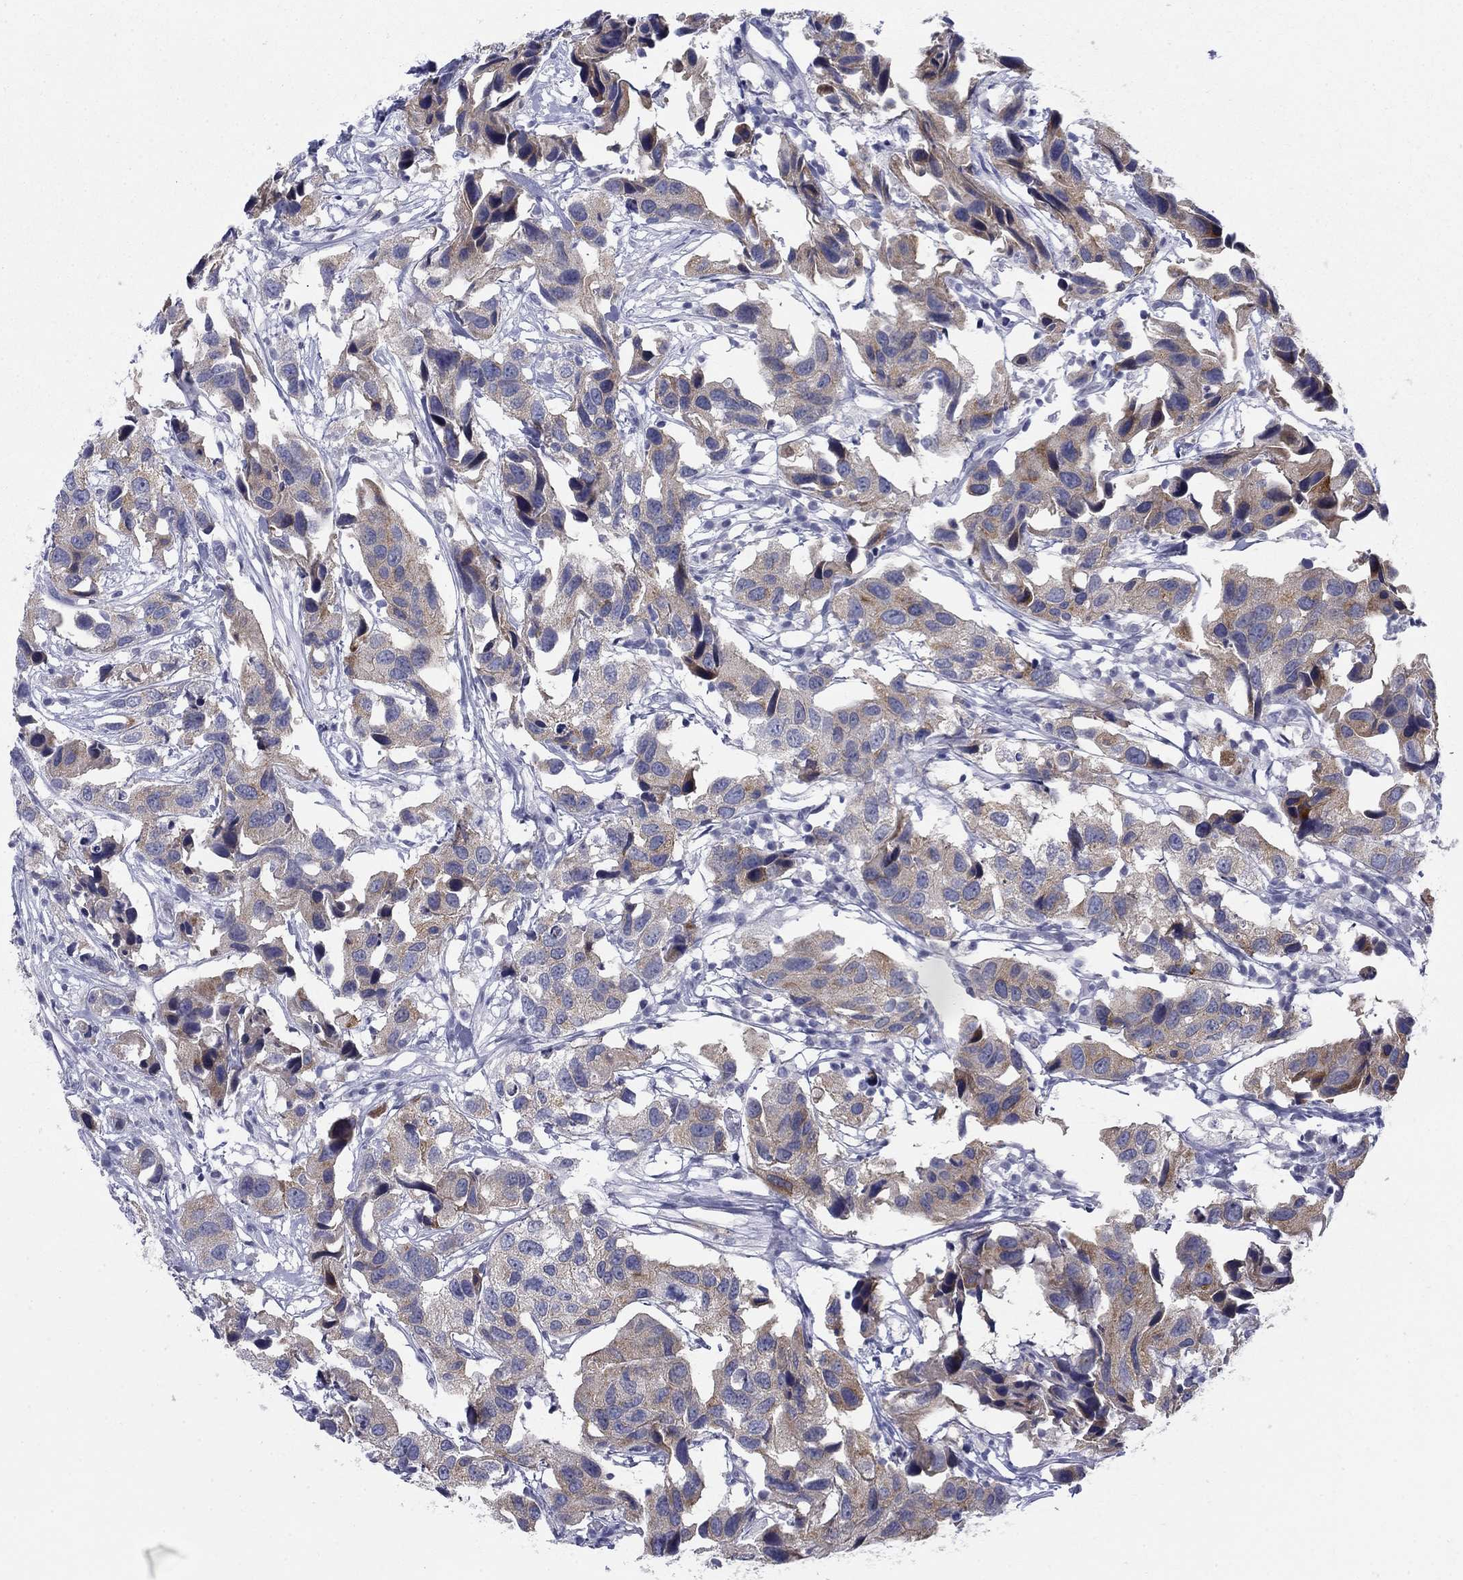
{"staining": {"intensity": "moderate", "quantity": "<25%", "location": "cytoplasmic/membranous"}, "tissue": "urothelial cancer", "cell_type": "Tumor cells", "image_type": "cancer", "snomed": [{"axis": "morphology", "description": "Urothelial carcinoma, High grade"}, {"axis": "topography", "description": "Urinary bladder"}], "caption": "Immunohistochemical staining of human high-grade urothelial carcinoma reveals low levels of moderate cytoplasmic/membranous positivity in approximately <25% of tumor cells.", "gene": "C4orf19", "patient": {"sex": "male", "age": 79}}